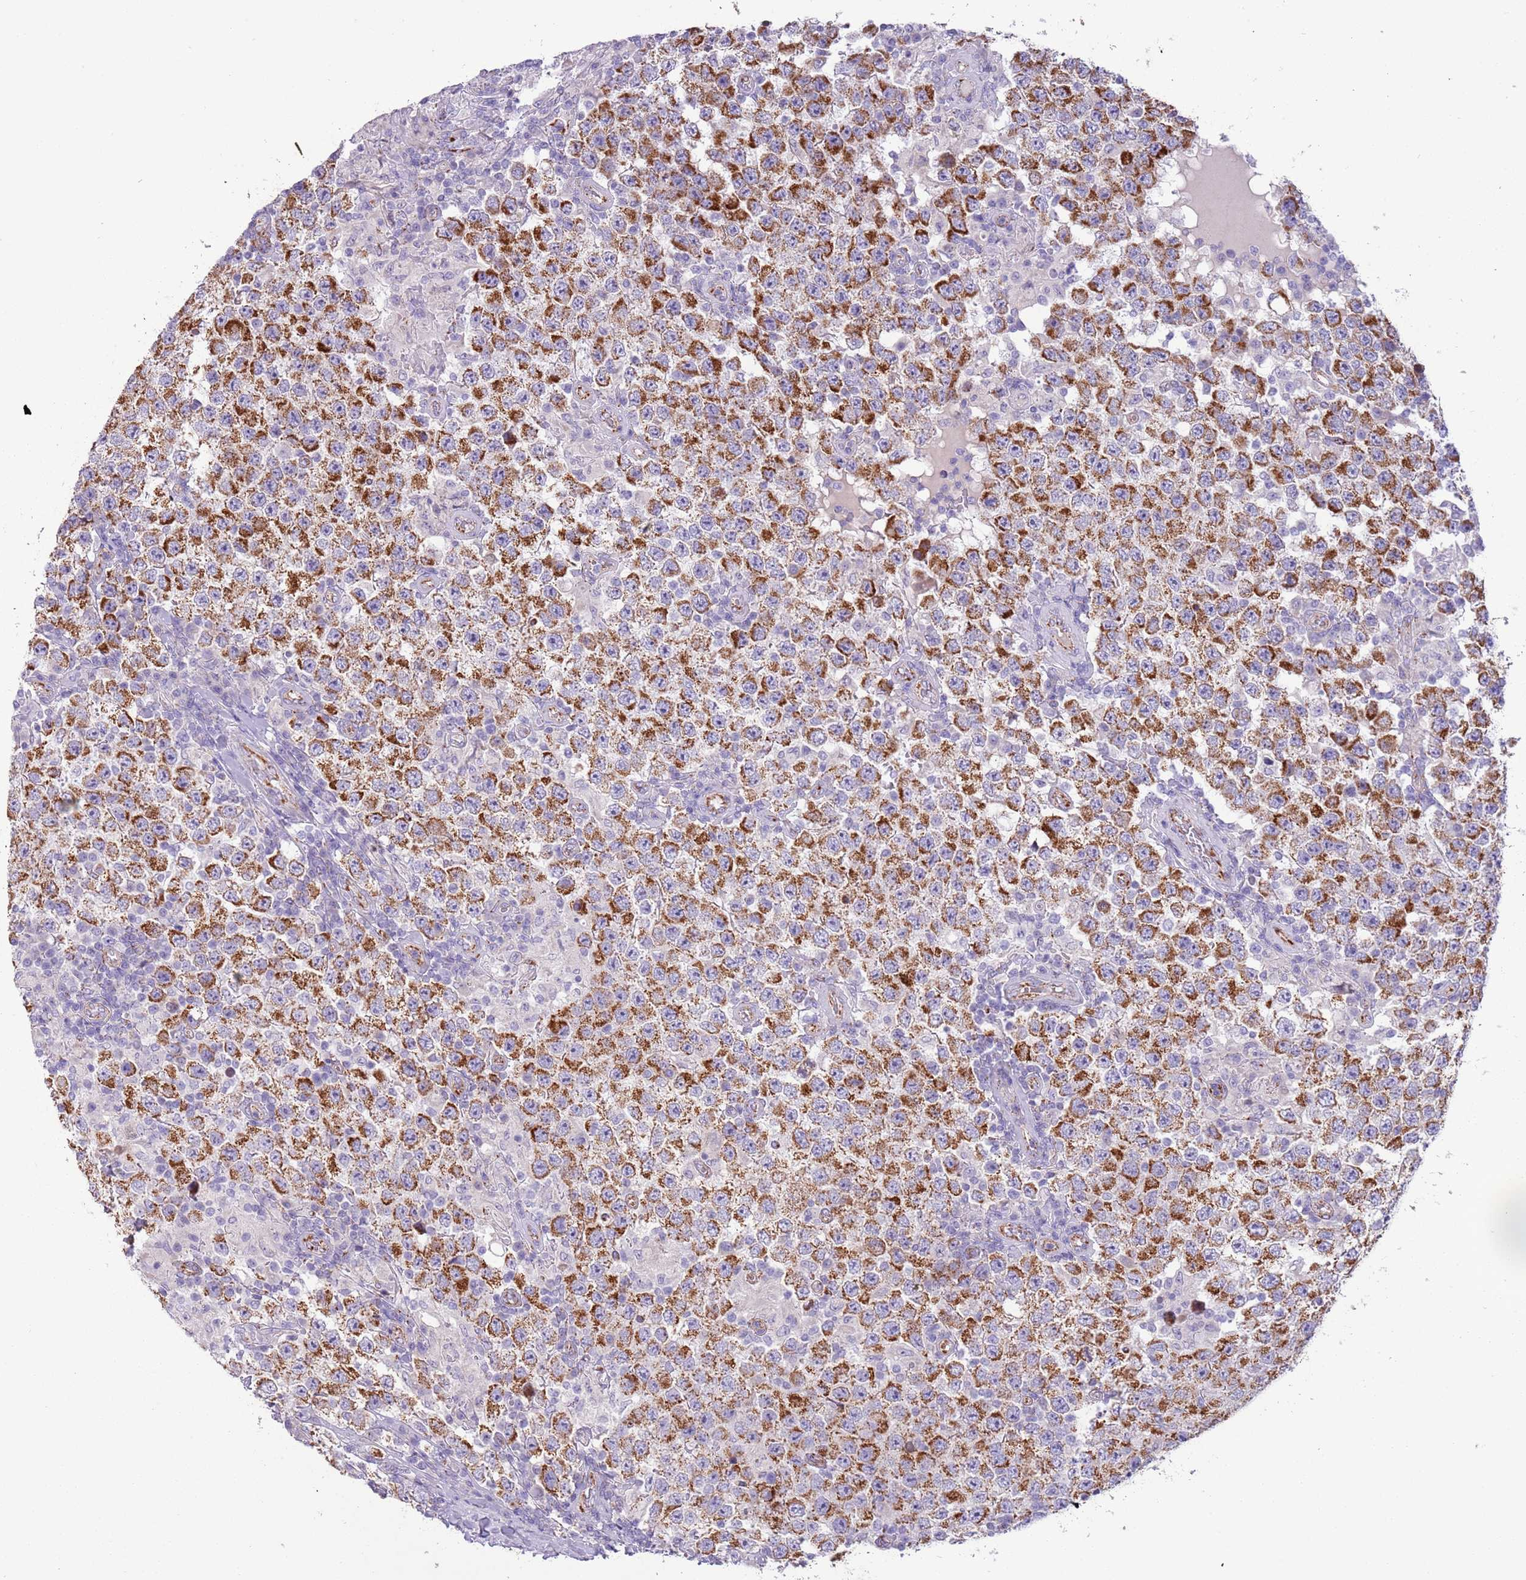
{"staining": {"intensity": "strong", "quantity": ">75%", "location": "cytoplasmic/membranous"}, "tissue": "testis cancer", "cell_type": "Tumor cells", "image_type": "cancer", "snomed": [{"axis": "morphology", "description": "Normal tissue, NOS"}, {"axis": "morphology", "description": "Urothelial carcinoma, High grade"}, {"axis": "morphology", "description": "Seminoma, NOS"}, {"axis": "morphology", "description": "Carcinoma, Embryonal, NOS"}, {"axis": "topography", "description": "Urinary bladder"}, {"axis": "topography", "description": "Testis"}], "caption": "Immunohistochemical staining of human high-grade urothelial carcinoma (testis) displays high levels of strong cytoplasmic/membranous protein expression in about >75% of tumor cells. Using DAB (brown) and hematoxylin (blue) stains, captured at high magnification using brightfield microscopy.", "gene": "RNF222", "patient": {"sex": "male", "age": 41}}